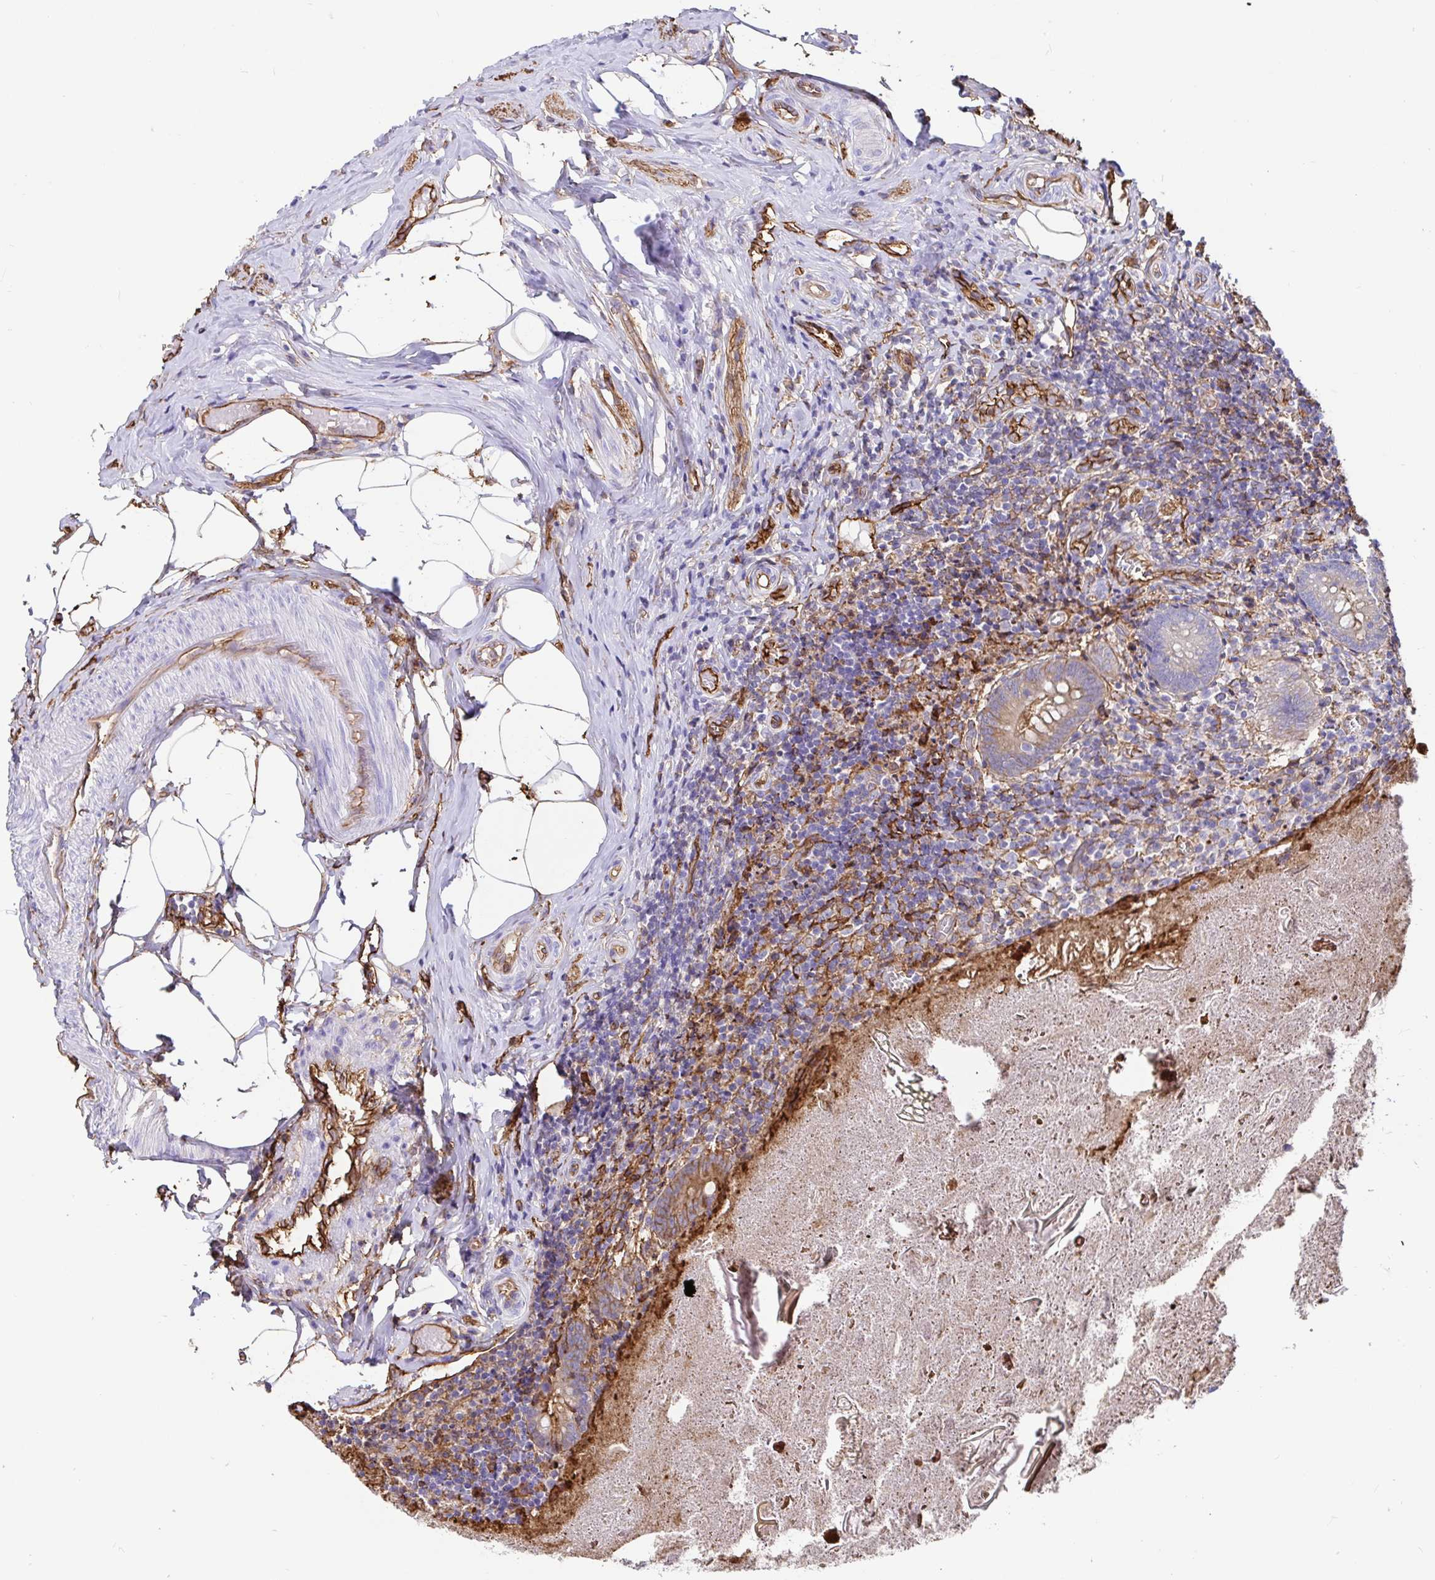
{"staining": {"intensity": "moderate", "quantity": "<25%", "location": "cytoplasmic/membranous"}, "tissue": "appendix", "cell_type": "Glandular cells", "image_type": "normal", "snomed": [{"axis": "morphology", "description": "Normal tissue, NOS"}, {"axis": "topography", "description": "Appendix"}], "caption": "Appendix stained for a protein (brown) exhibits moderate cytoplasmic/membranous positive staining in approximately <25% of glandular cells.", "gene": "ANXA2", "patient": {"sex": "female", "age": 17}}